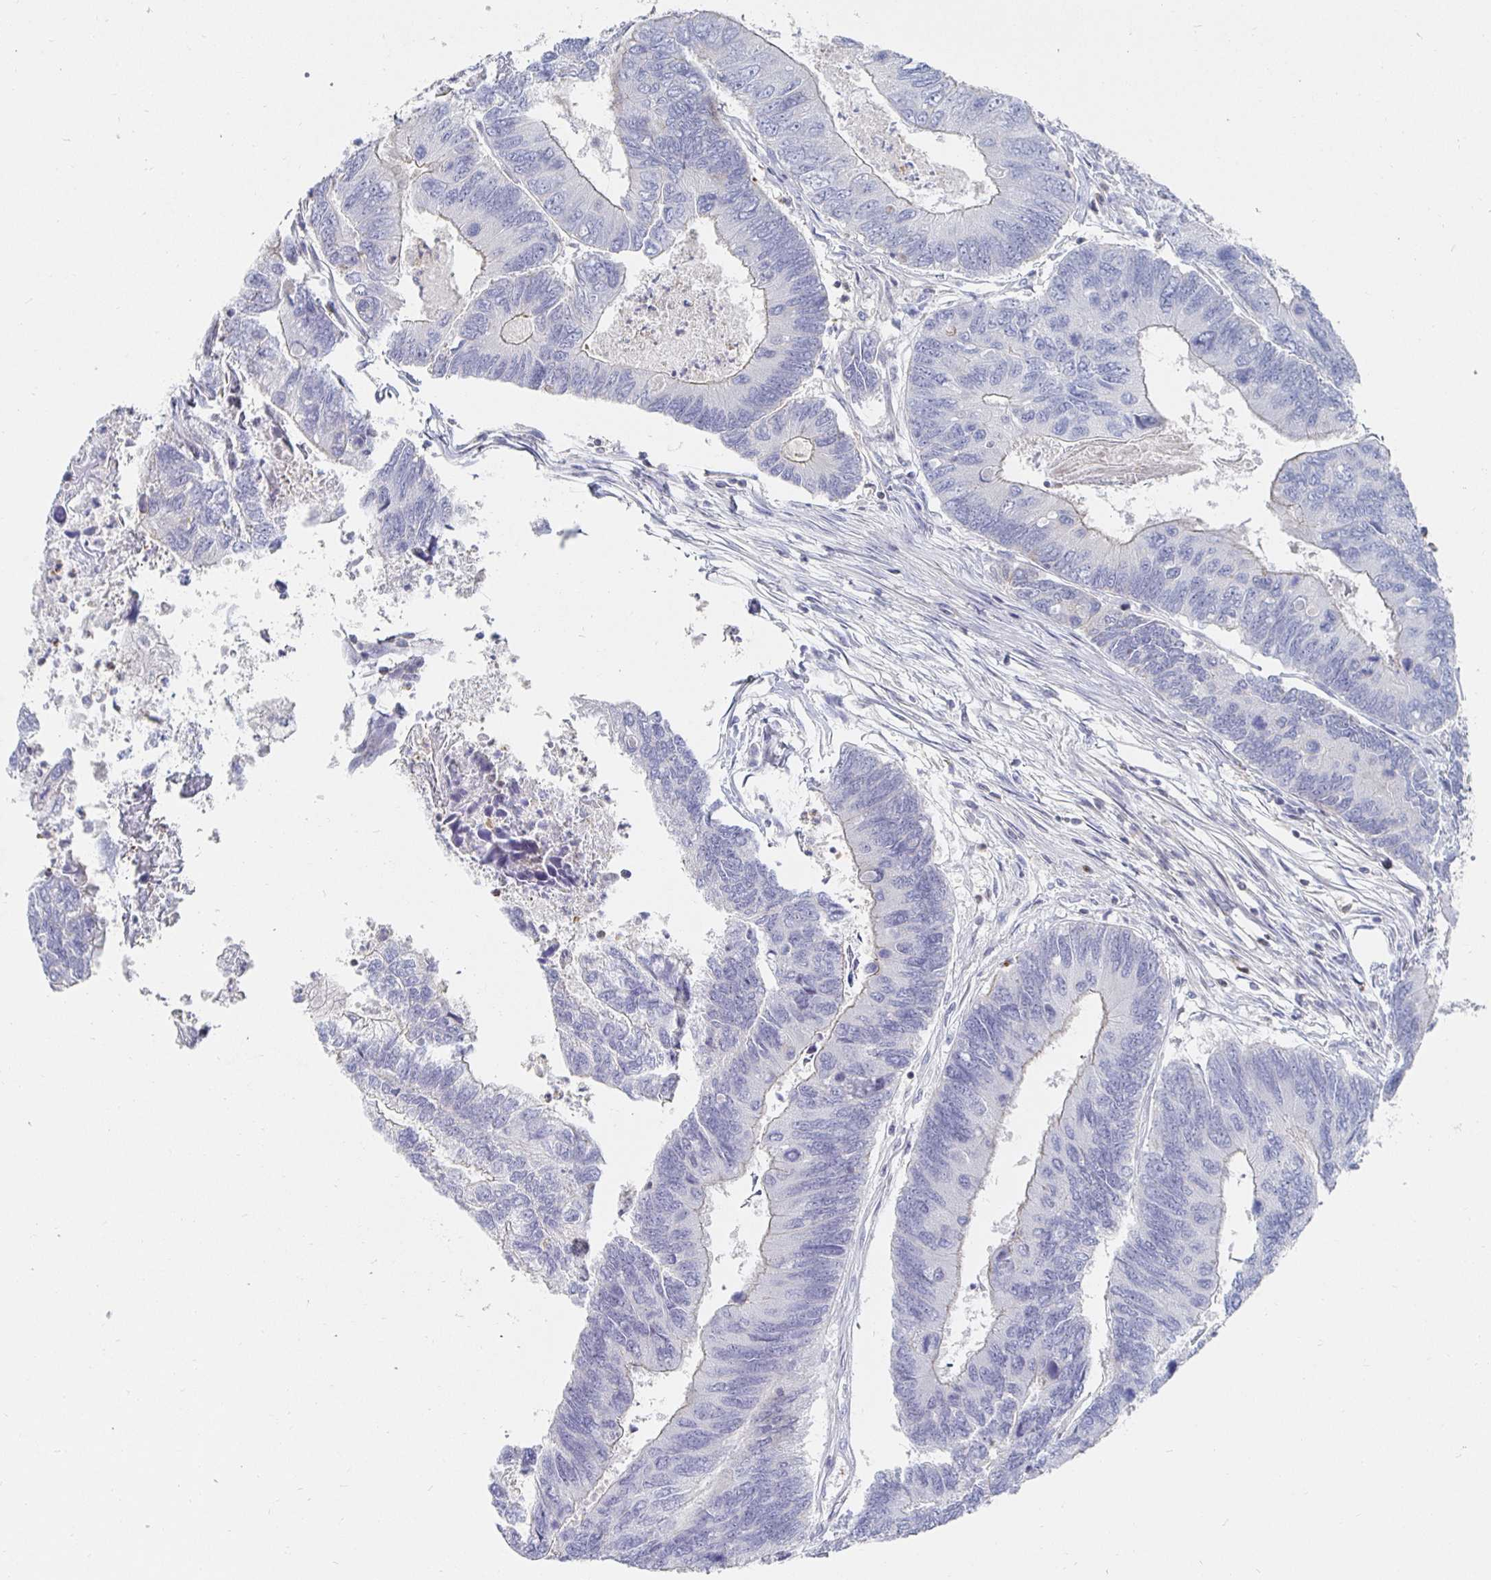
{"staining": {"intensity": "negative", "quantity": "none", "location": "none"}, "tissue": "colorectal cancer", "cell_type": "Tumor cells", "image_type": "cancer", "snomed": [{"axis": "morphology", "description": "Adenocarcinoma, NOS"}, {"axis": "topography", "description": "Colon"}], "caption": "There is no significant positivity in tumor cells of adenocarcinoma (colorectal).", "gene": "PIK3CD", "patient": {"sex": "female", "age": 67}}